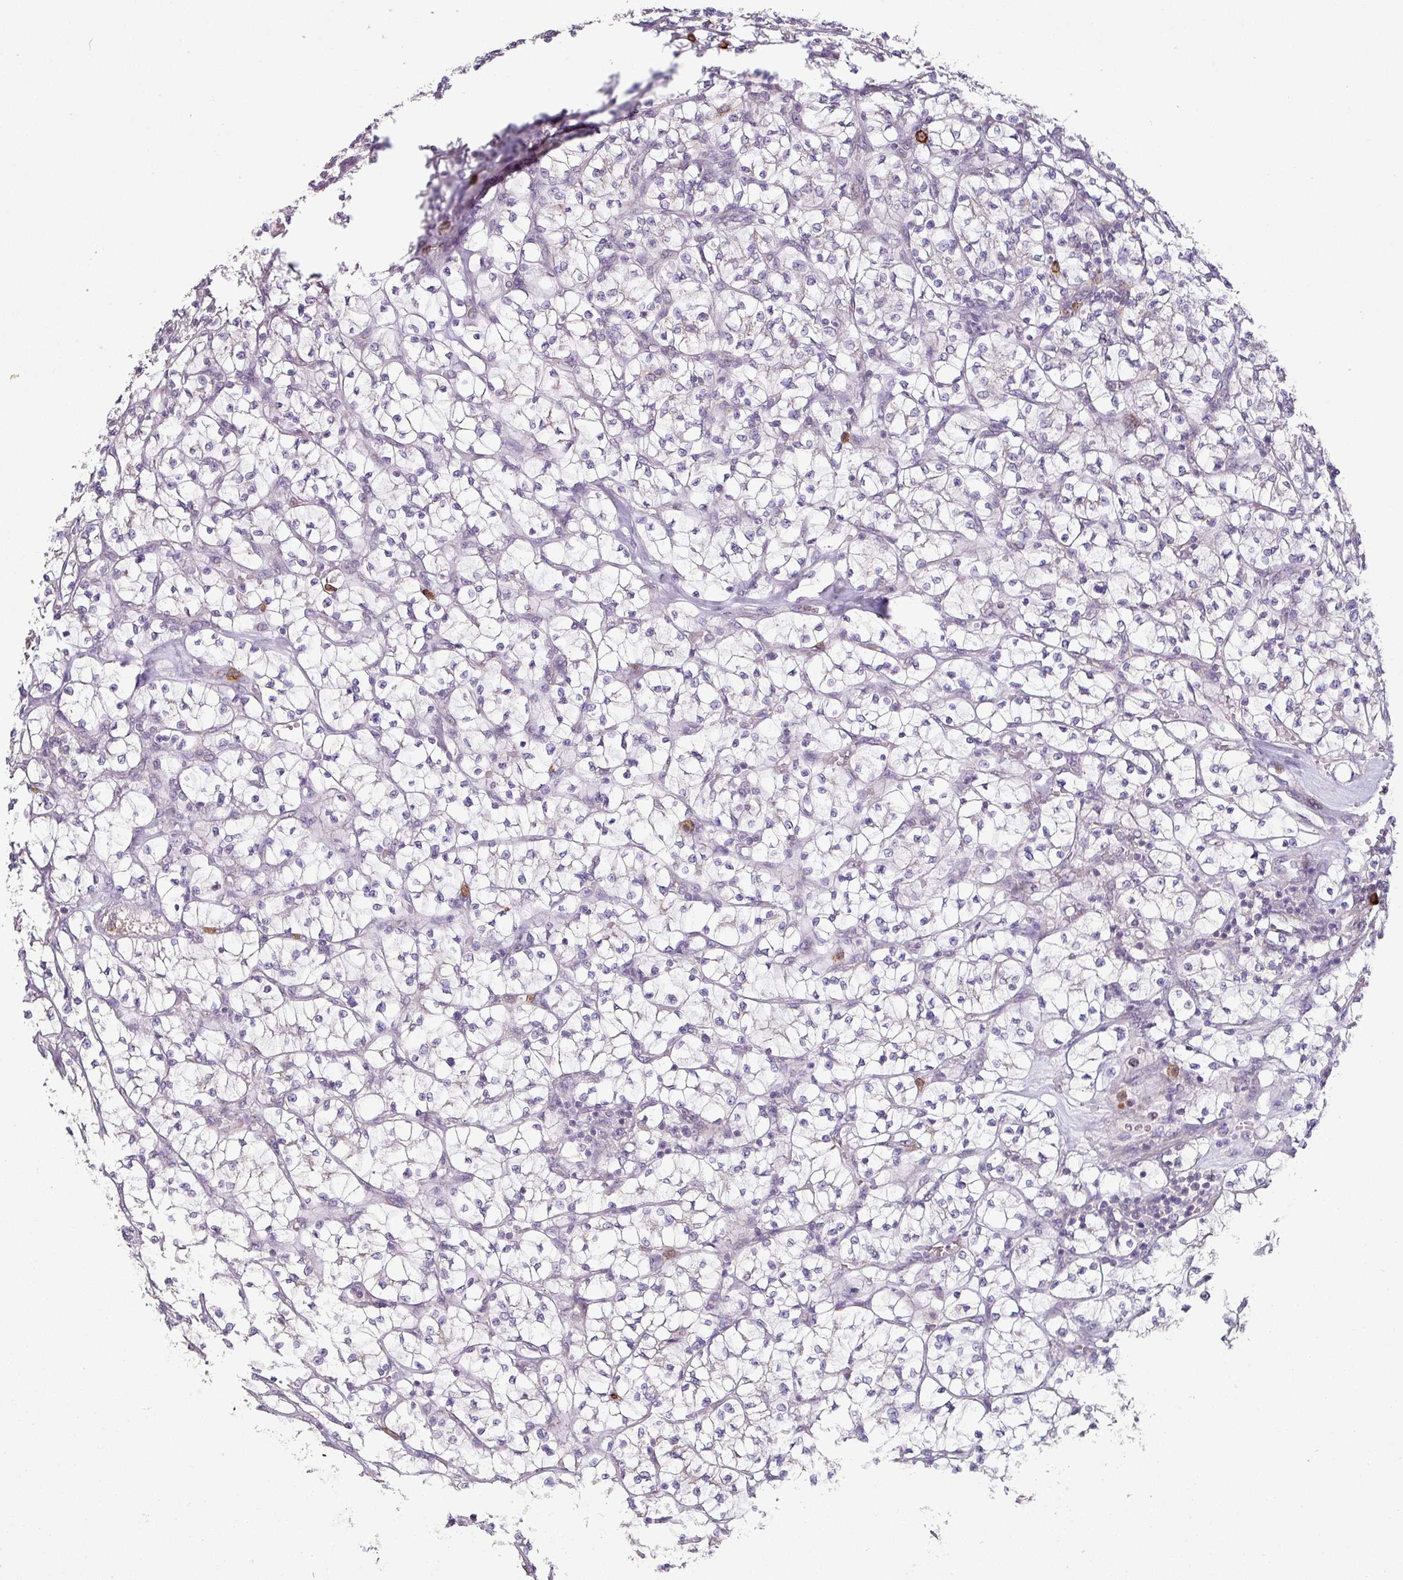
{"staining": {"intensity": "negative", "quantity": "none", "location": "none"}, "tissue": "renal cancer", "cell_type": "Tumor cells", "image_type": "cancer", "snomed": [{"axis": "morphology", "description": "Adenocarcinoma, NOS"}, {"axis": "topography", "description": "Kidney"}], "caption": "Tumor cells are negative for brown protein staining in adenocarcinoma (renal). The staining was performed using DAB (3,3'-diaminobenzidine) to visualize the protein expression in brown, while the nuclei were stained in blue with hematoxylin (Magnification: 20x).", "gene": "MAGEC3", "patient": {"sex": "female", "age": 64}}